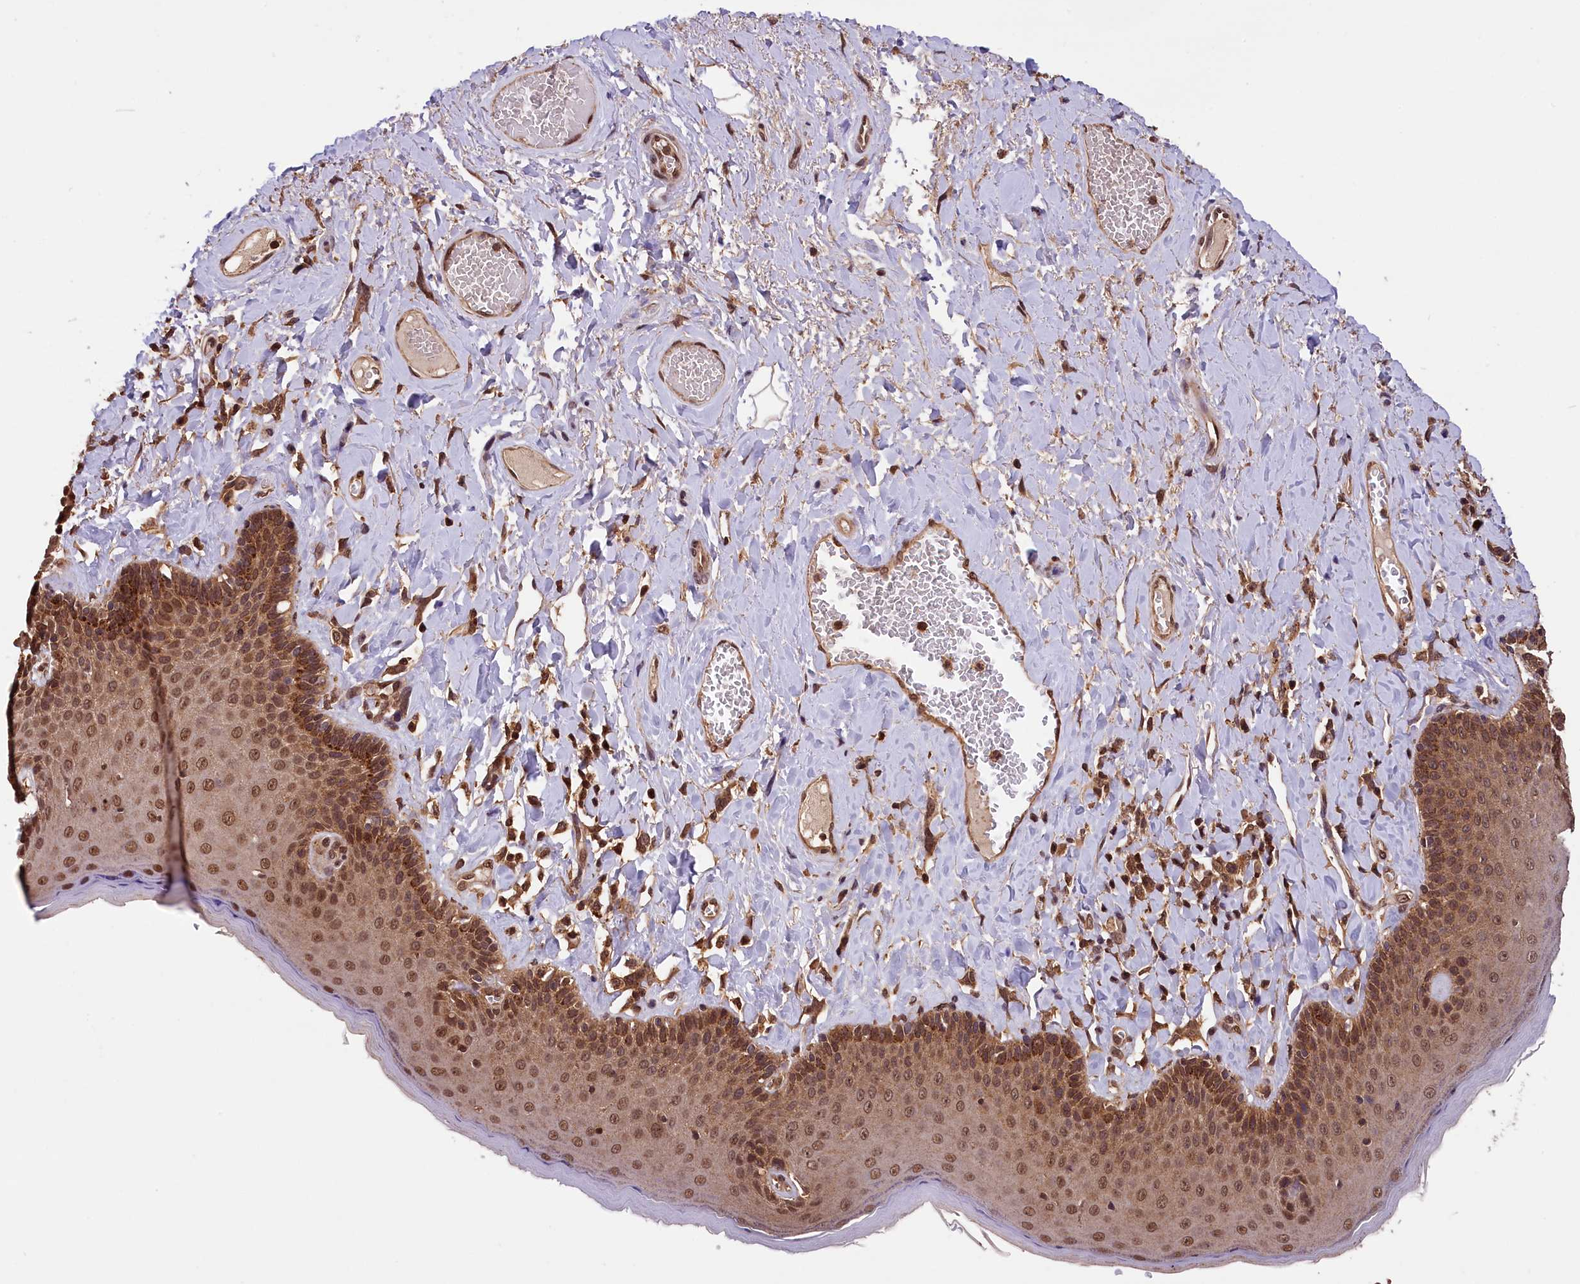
{"staining": {"intensity": "strong", "quantity": ">75%", "location": "cytoplasmic/membranous,nuclear"}, "tissue": "skin", "cell_type": "Epidermal cells", "image_type": "normal", "snomed": [{"axis": "morphology", "description": "Normal tissue, NOS"}, {"axis": "topography", "description": "Anal"}], "caption": "Approximately >75% of epidermal cells in unremarkable human skin exhibit strong cytoplasmic/membranous,nuclear protein staining as visualized by brown immunohistochemical staining.", "gene": "IST1", "patient": {"sex": "male", "age": 69}}